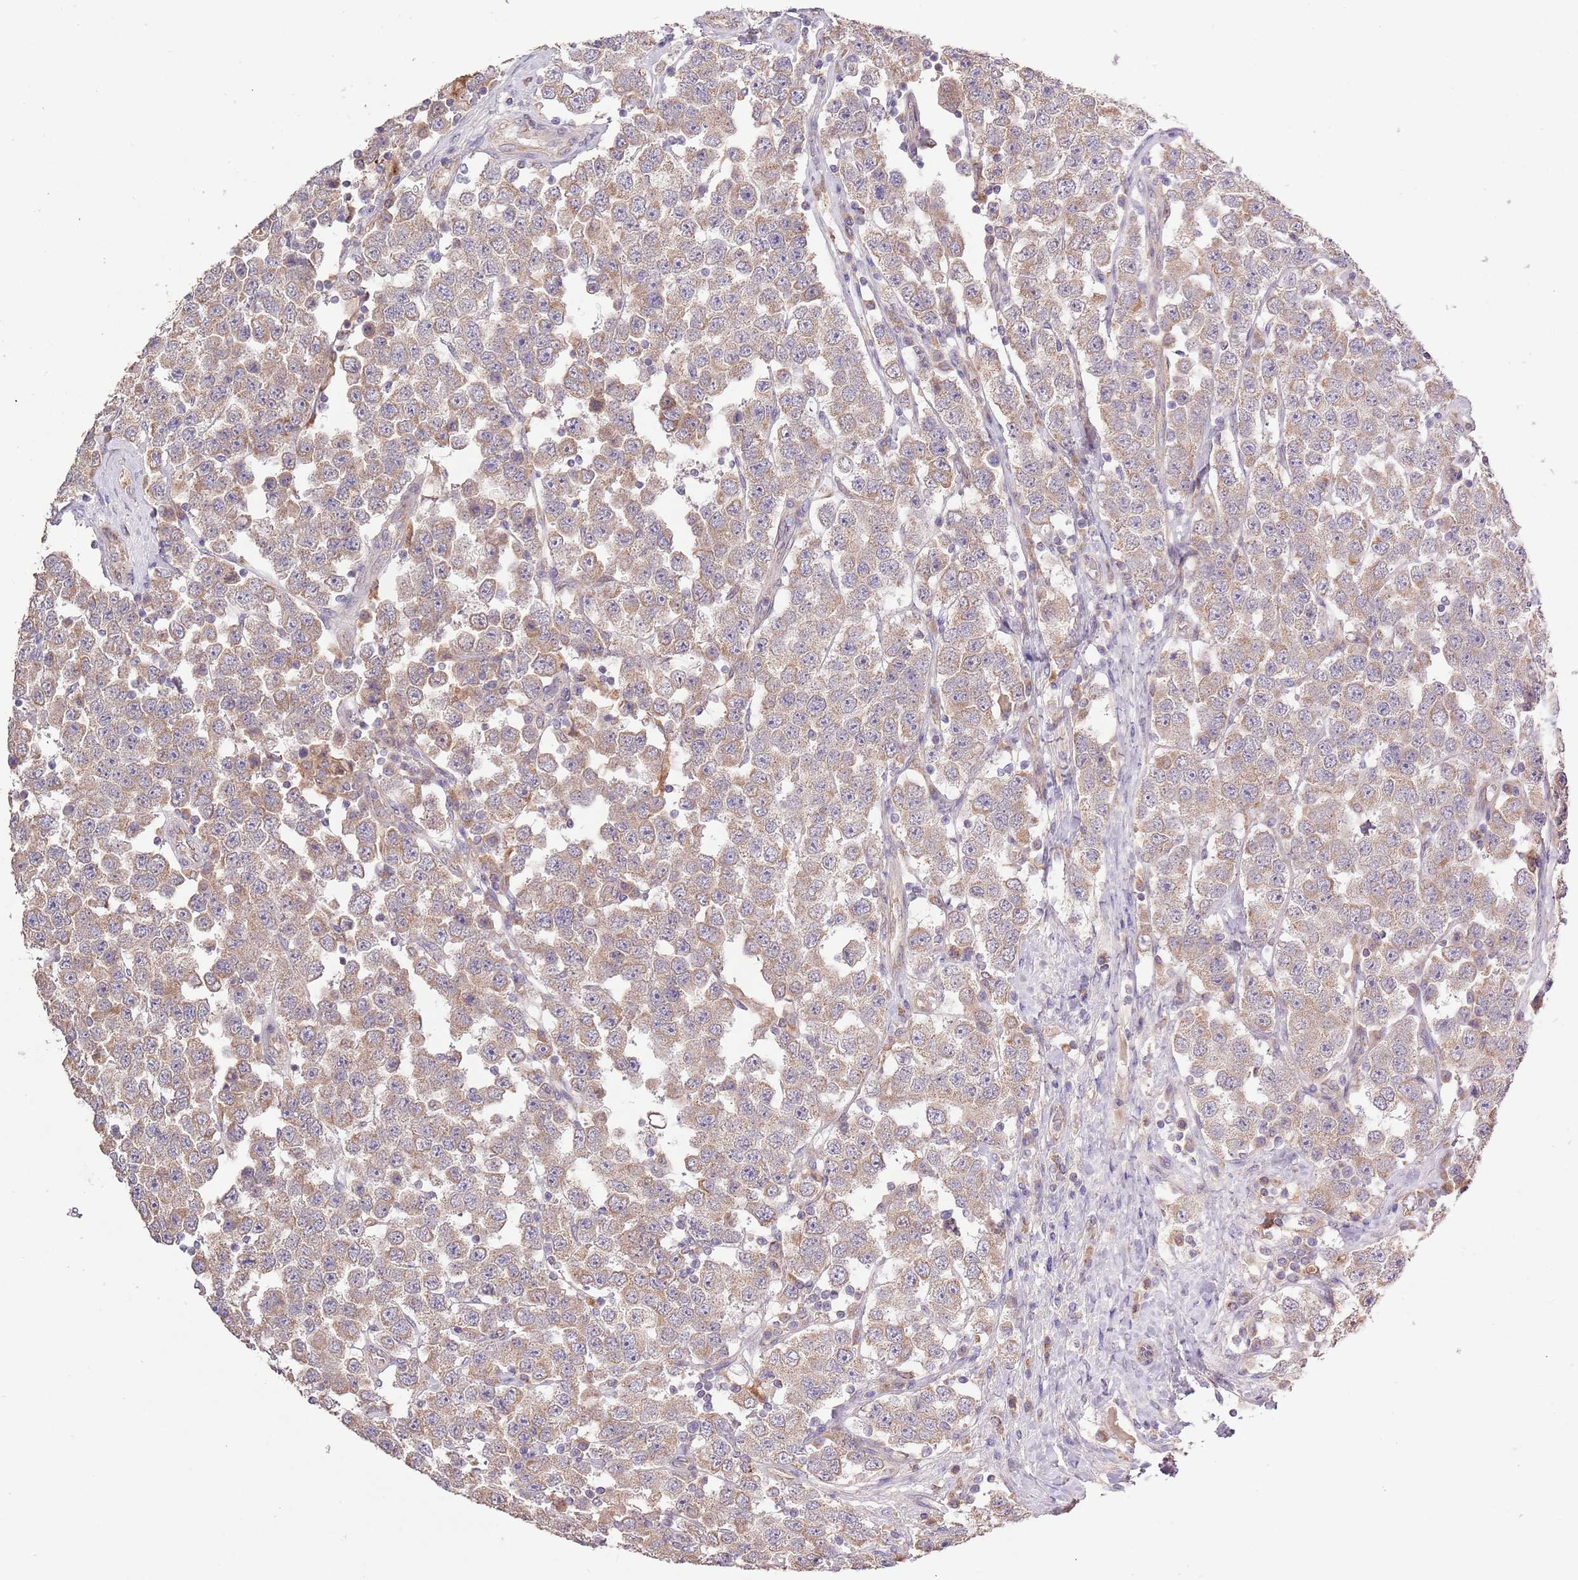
{"staining": {"intensity": "weak", "quantity": ">75%", "location": "cytoplasmic/membranous"}, "tissue": "testis cancer", "cell_type": "Tumor cells", "image_type": "cancer", "snomed": [{"axis": "morphology", "description": "Seminoma, NOS"}, {"axis": "topography", "description": "Testis"}], "caption": "Protein staining exhibits weak cytoplasmic/membranous staining in about >75% of tumor cells in testis cancer (seminoma).", "gene": "IVD", "patient": {"sex": "male", "age": 28}}